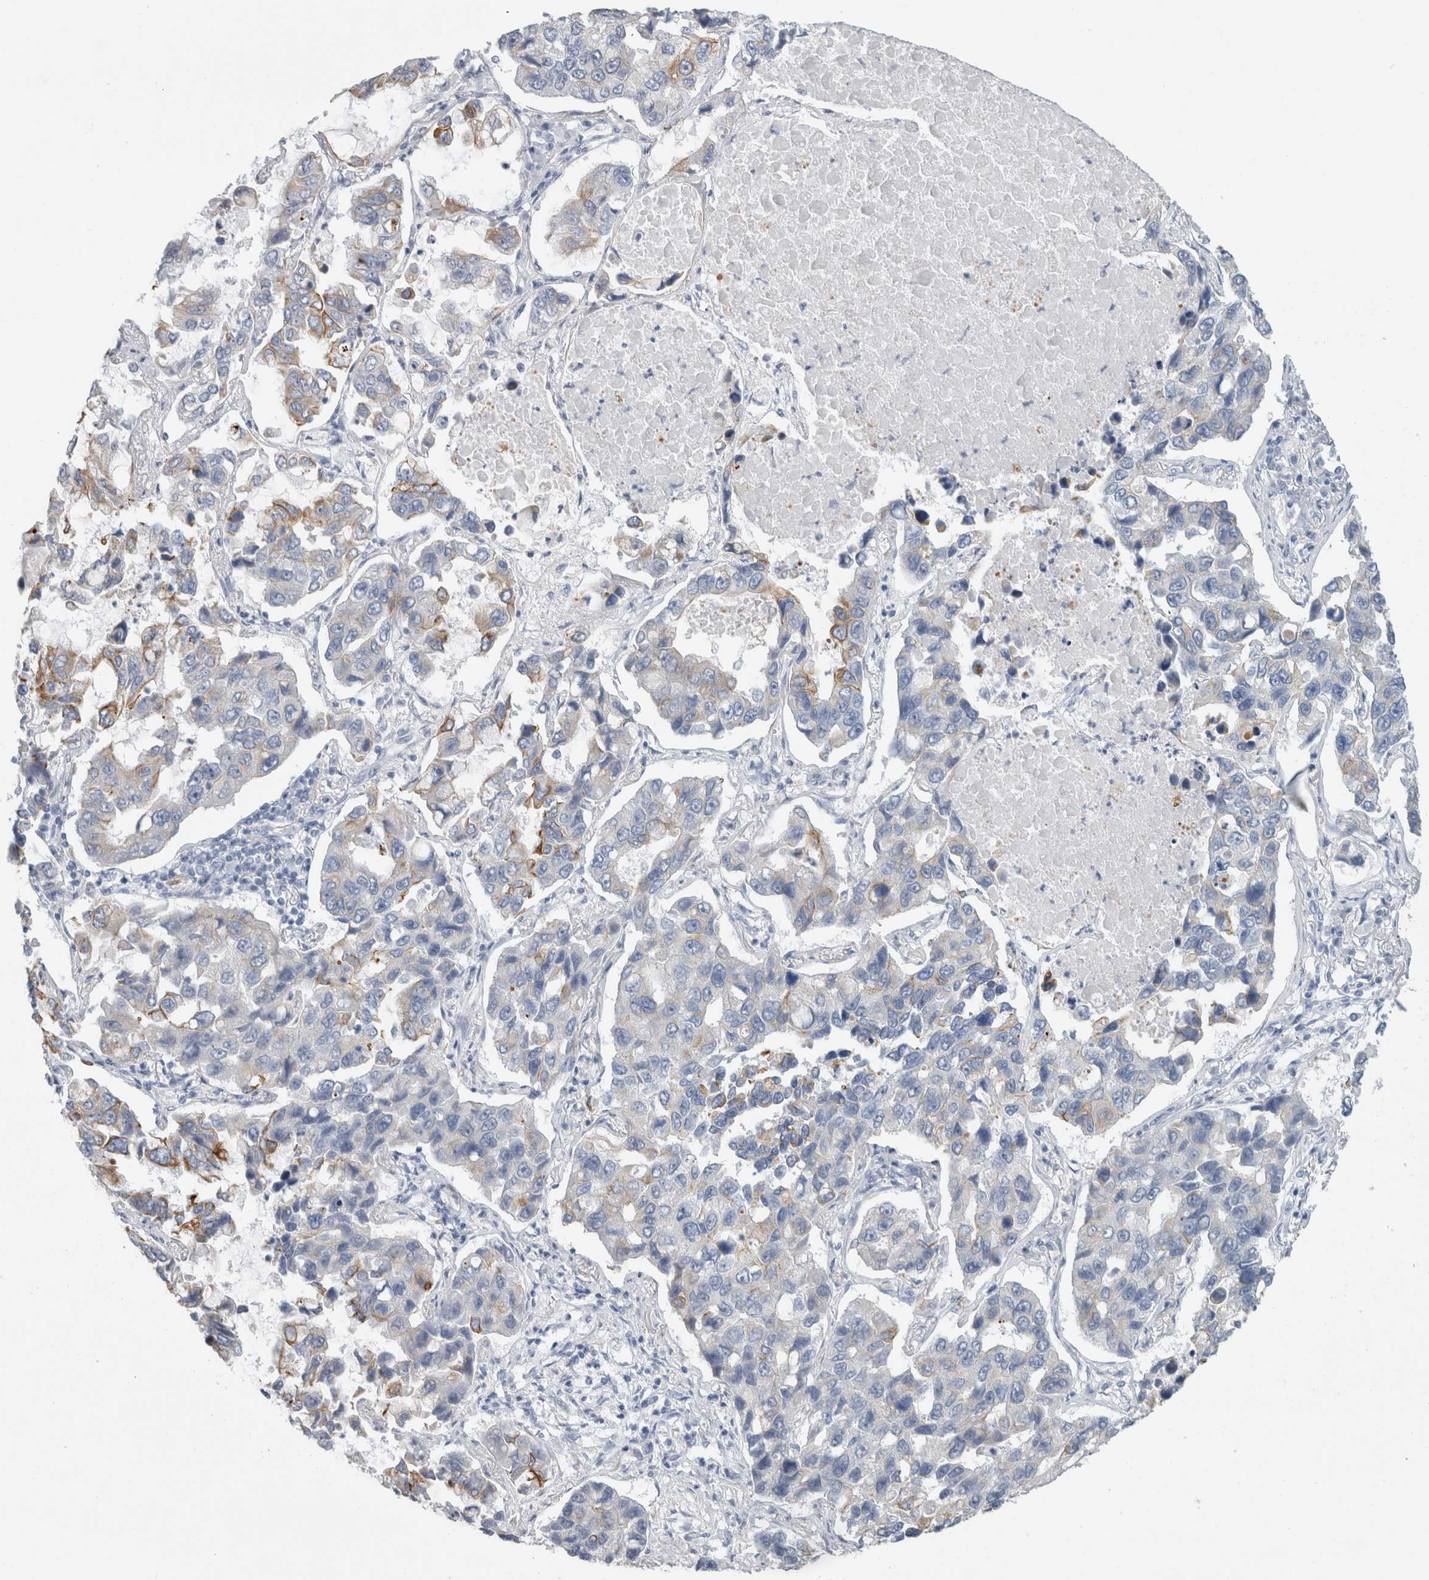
{"staining": {"intensity": "moderate", "quantity": "<25%", "location": "cytoplasmic/membranous"}, "tissue": "lung cancer", "cell_type": "Tumor cells", "image_type": "cancer", "snomed": [{"axis": "morphology", "description": "Adenocarcinoma, NOS"}, {"axis": "topography", "description": "Lung"}], "caption": "Human lung cancer stained with a protein marker shows moderate staining in tumor cells.", "gene": "RPH3AL", "patient": {"sex": "male", "age": 64}}